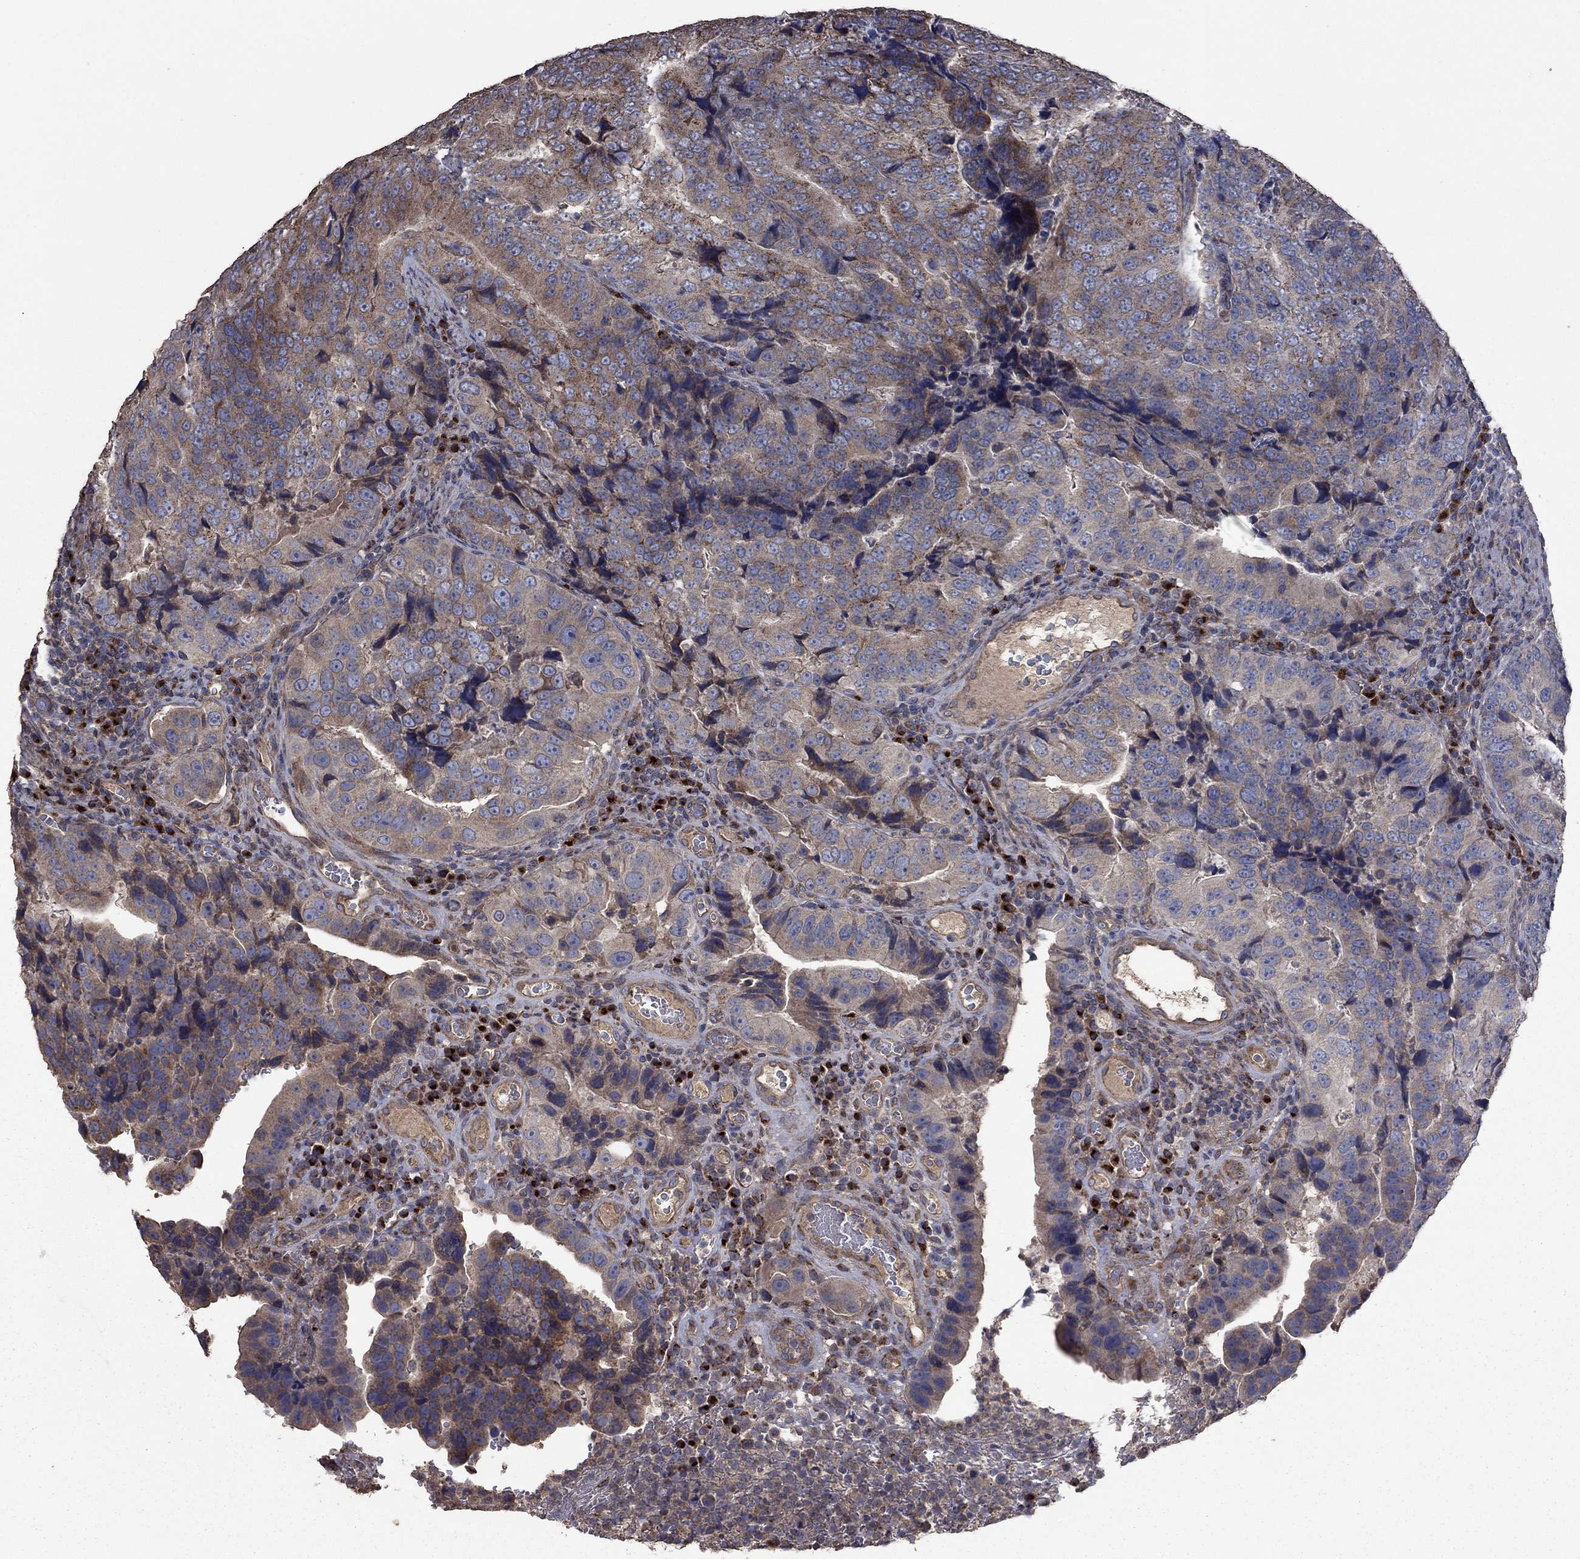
{"staining": {"intensity": "weak", "quantity": "25%-75%", "location": "cytoplasmic/membranous"}, "tissue": "colorectal cancer", "cell_type": "Tumor cells", "image_type": "cancer", "snomed": [{"axis": "morphology", "description": "Adenocarcinoma, NOS"}, {"axis": "topography", "description": "Colon"}], "caption": "A brown stain highlights weak cytoplasmic/membranous staining of a protein in human colorectal cancer tumor cells.", "gene": "FLT4", "patient": {"sex": "female", "age": 72}}